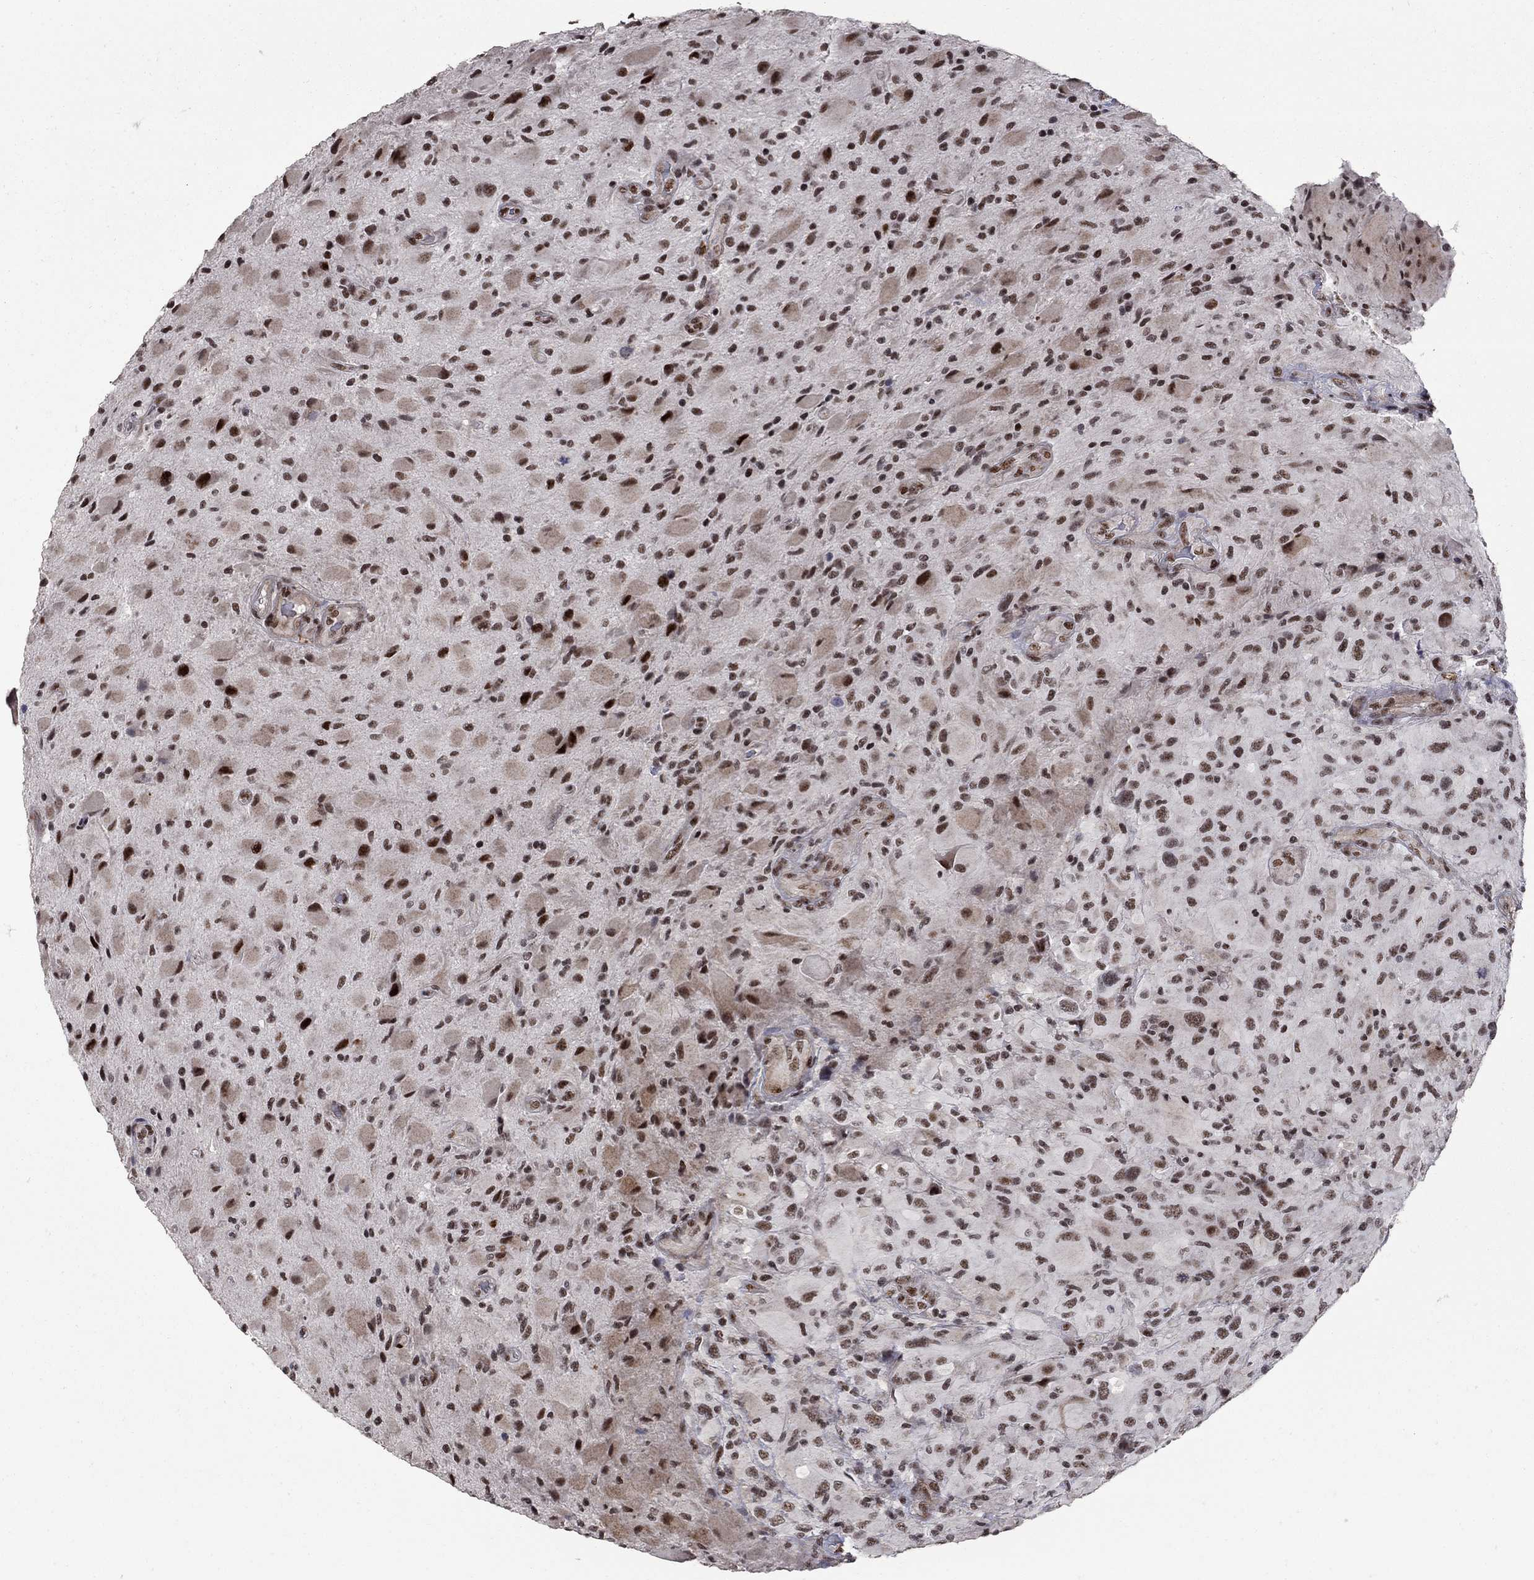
{"staining": {"intensity": "strong", "quantity": ">75%", "location": "nuclear"}, "tissue": "glioma", "cell_type": "Tumor cells", "image_type": "cancer", "snomed": [{"axis": "morphology", "description": "Glioma, malignant, High grade"}, {"axis": "topography", "description": "Cerebral cortex"}], "caption": "High-power microscopy captured an immunohistochemistry micrograph of high-grade glioma (malignant), revealing strong nuclear staining in about >75% of tumor cells. (Stains: DAB (3,3'-diaminobenzidine) in brown, nuclei in blue, Microscopy: brightfield microscopy at high magnification).", "gene": "PNISR", "patient": {"sex": "male", "age": 35}}